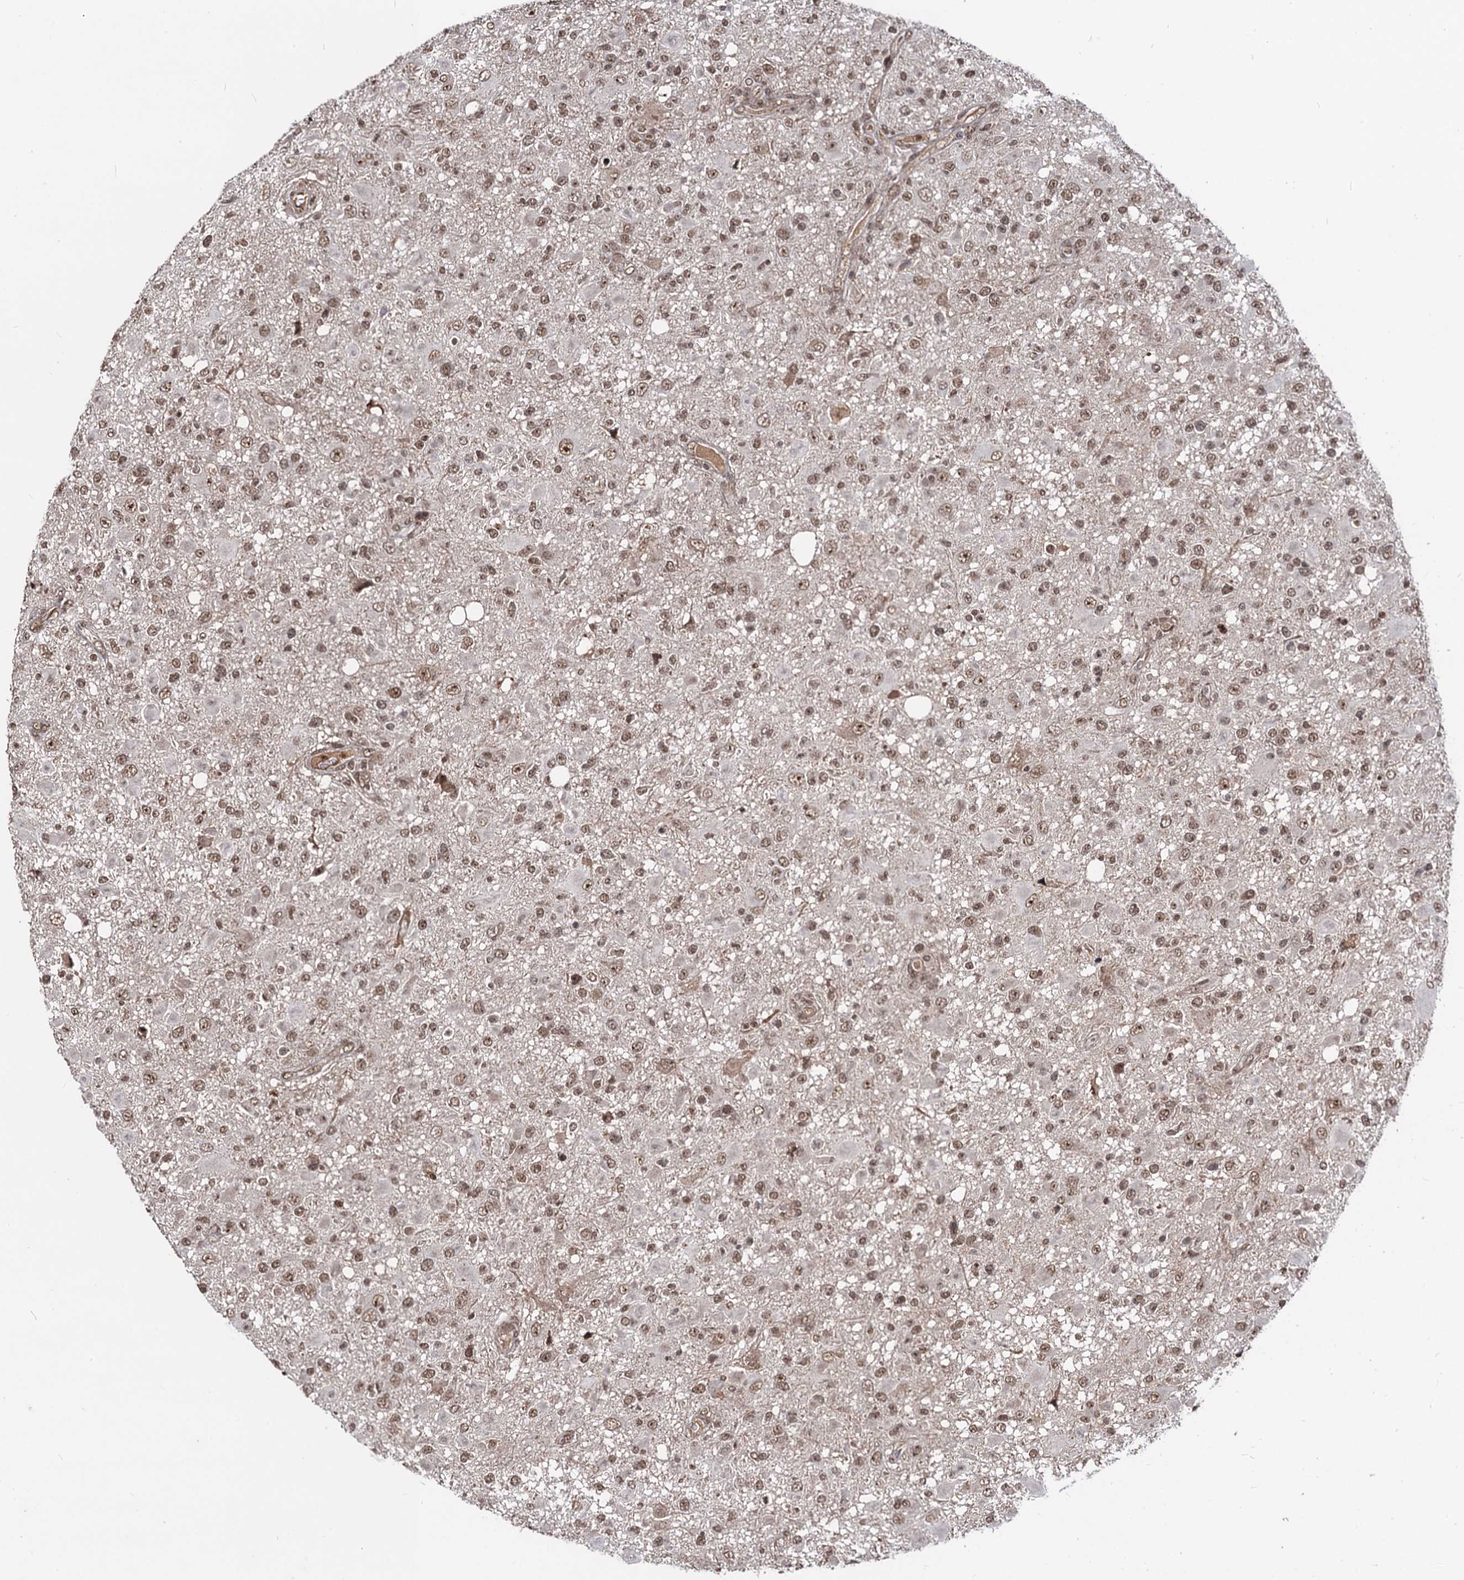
{"staining": {"intensity": "moderate", "quantity": ">75%", "location": "nuclear"}, "tissue": "glioma", "cell_type": "Tumor cells", "image_type": "cancer", "snomed": [{"axis": "morphology", "description": "Glioma, malignant, High grade"}, {"axis": "topography", "description": "Brain"}], "caption": "The immunohistochemical stain shows moderate nuclear expression in tumor cells of malignant glioma (high-grade) tissue.", "gene": "SFSWAP", "patient": {"sex": "male", "age": 53}}